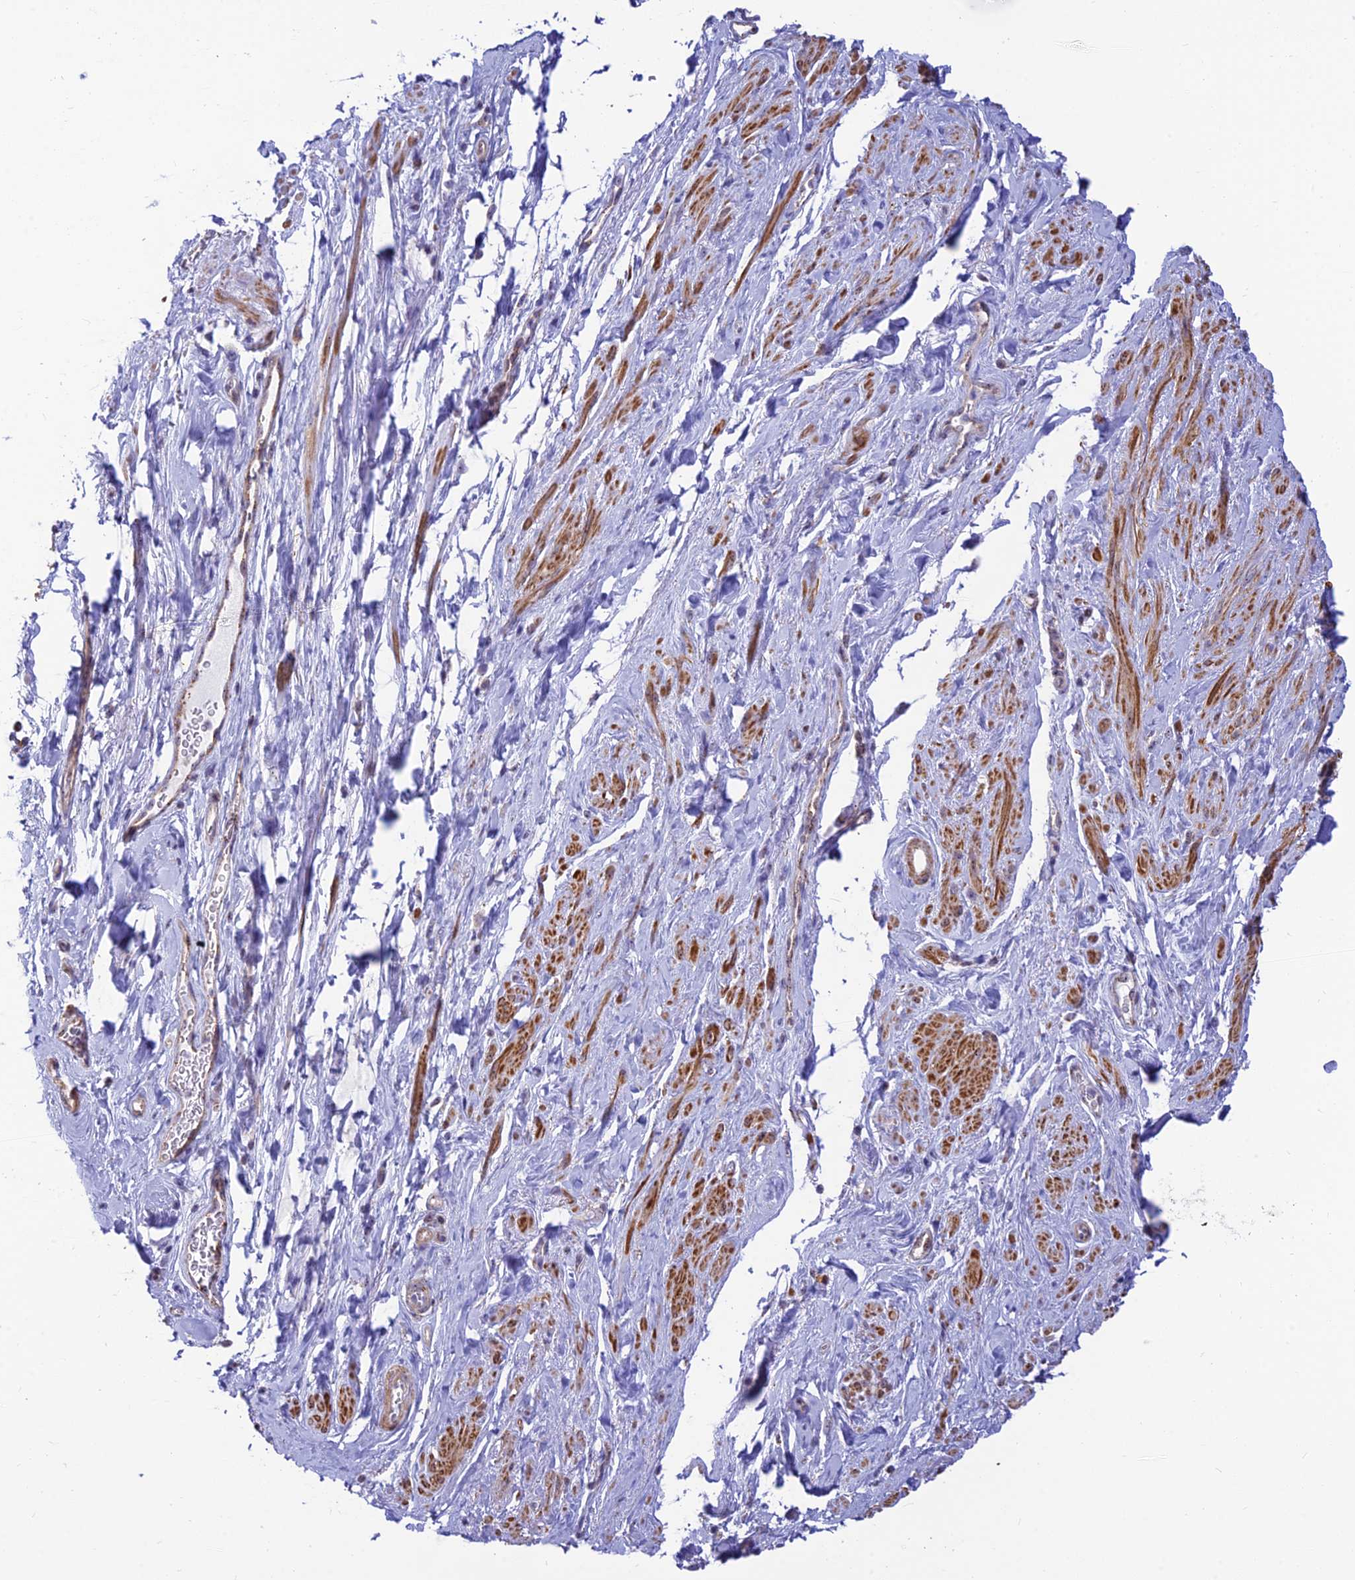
{"staining": {"intensity": "moderate", "quantity": "25%-75%", "location": "cytoplasmic/membranous"}, "tissue": "smooth muscle", "cell_type": "Smooth muscle cells", "image_type": "normal", "snomed": [{"axis": "morphology", "description": "Normal tissue, NOS"}, {"axis": "topography", "description": "Smooth muscle"}, {"axis": "topography", "description": "Peripheral nerve tissue"}], "caption": "Normal smooth muscle exhibits moderate cytoplasmic/membranous expression in approximately 25%-75% of smooth muscle cells Using DAB (3,3'-diaminobenzidine) (brown) and hematoxylin (blue) stains, captured at high magnification using brightfield microscopy..", "gene": "POLR1G", "patient": {"sex": "male", "age": 69}}